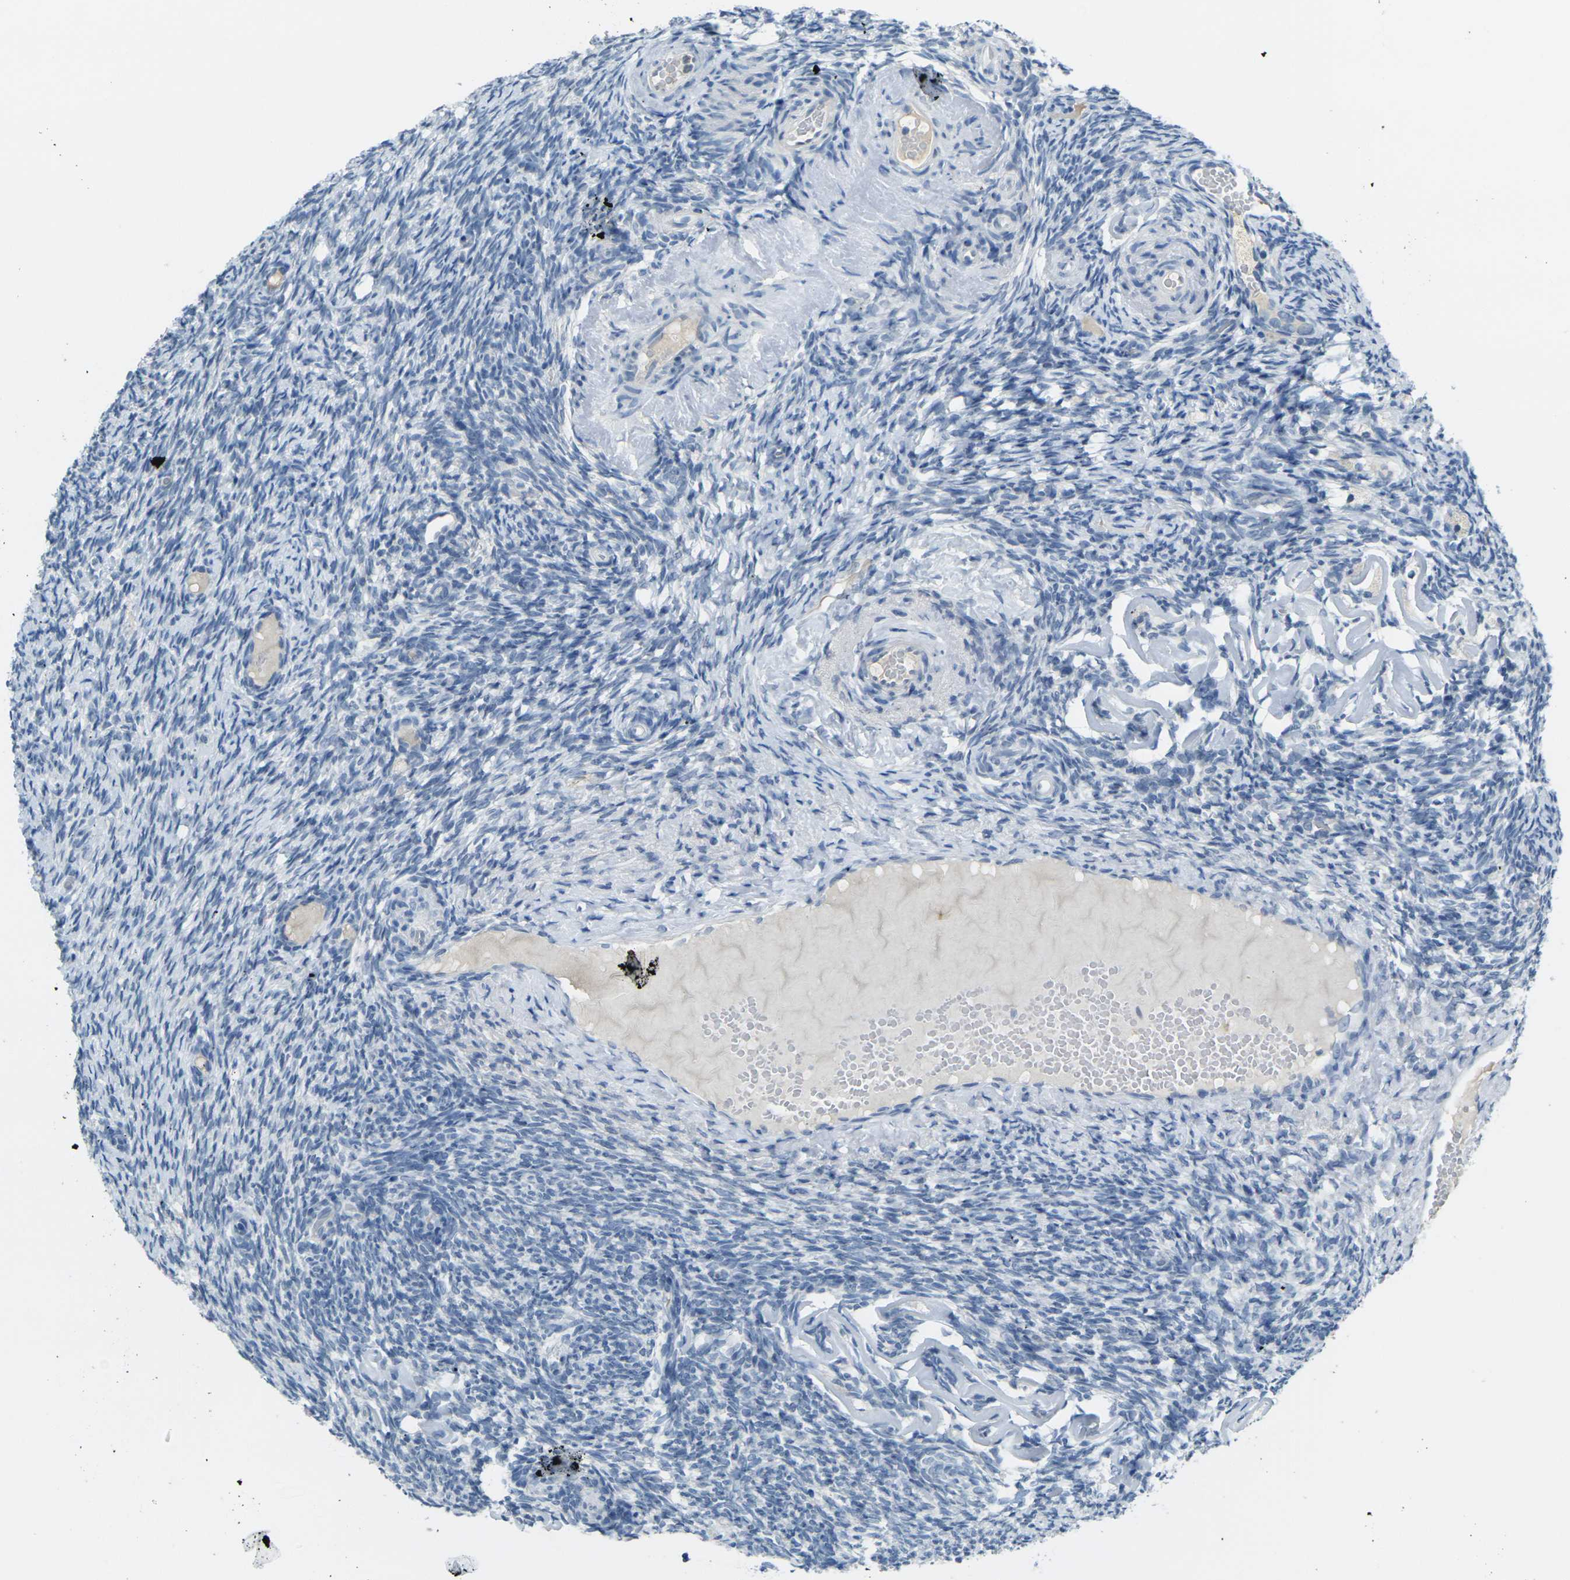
{"staining": {"intensity": "negative", "quantity": "none", "location": "none"}, "tissue": "ovary", "cell_type": "Ovarian stroma cells", "image_type": "normal", "snomed": [{"axis": "morphology", "description": "Normal tissue, NOS"}, {"axis": "topography", "description": "Ovary"}], "caption": "Immunohistochemical staining of benign human ovary exhibits no significant staining in ovarian stroma cells.", "gene": "SPTBN2", "patient": {"sex": "female", "age": 60}}